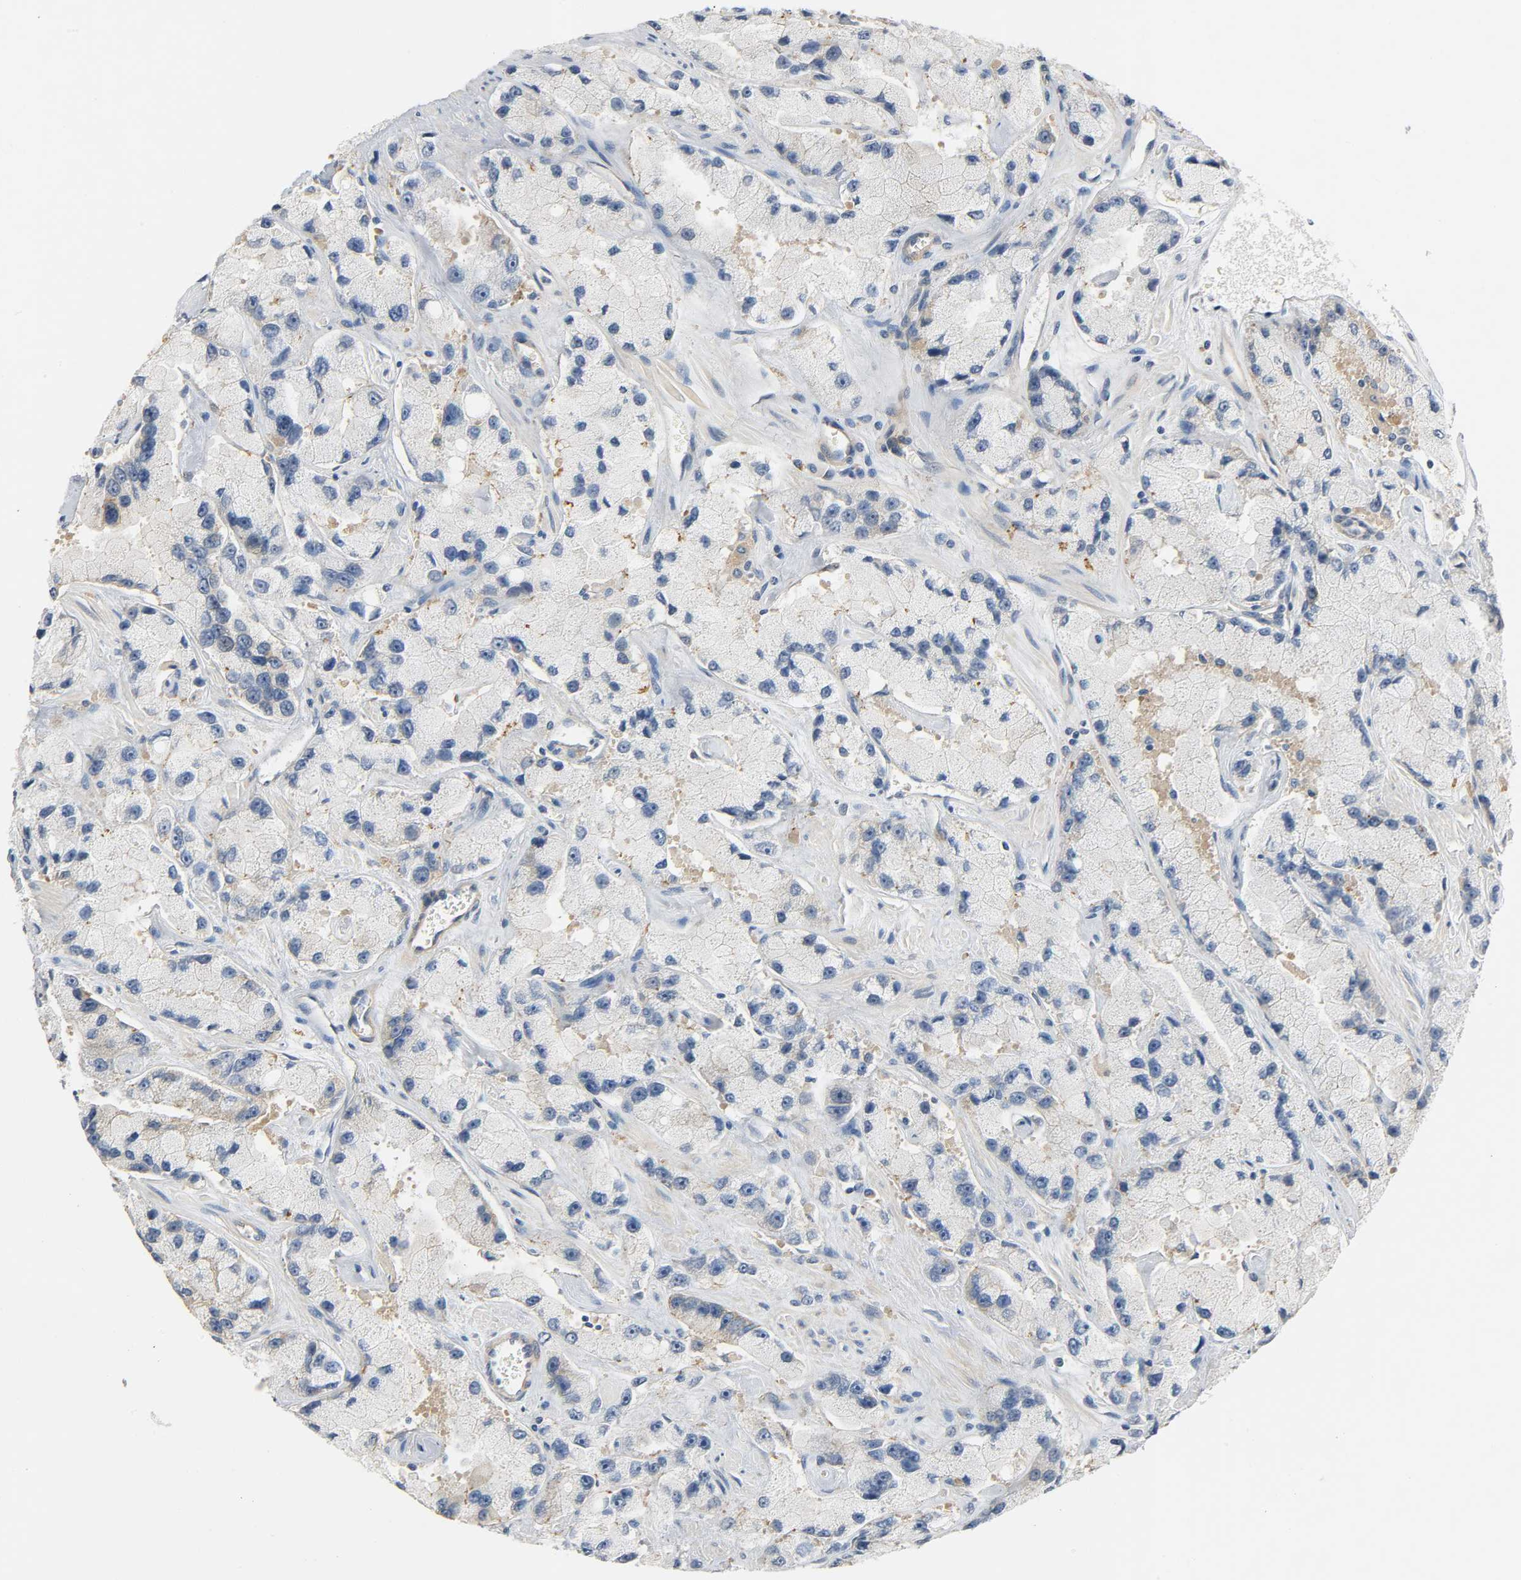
{"staining": {"intensity": "moderate", "quantity": "25%-75%", "location": "cytoplasmic/membranous"}, "tissue": "prostate cancer", "cell_type": "Tumor cells", "image_type": "cancer", "snomed": [{"axis": "morphology", "description": "Adenocarcinoma, High grade"}, {"axis": "topography", "description": "Prostate"}], "caption": "Adenocarcinoma (high-grade) (prostate) stained with a protein marker shows moderate staining in tumor cells.", "gene": "ARPC1A", "patient": {"sex": "male", "age": 58}}